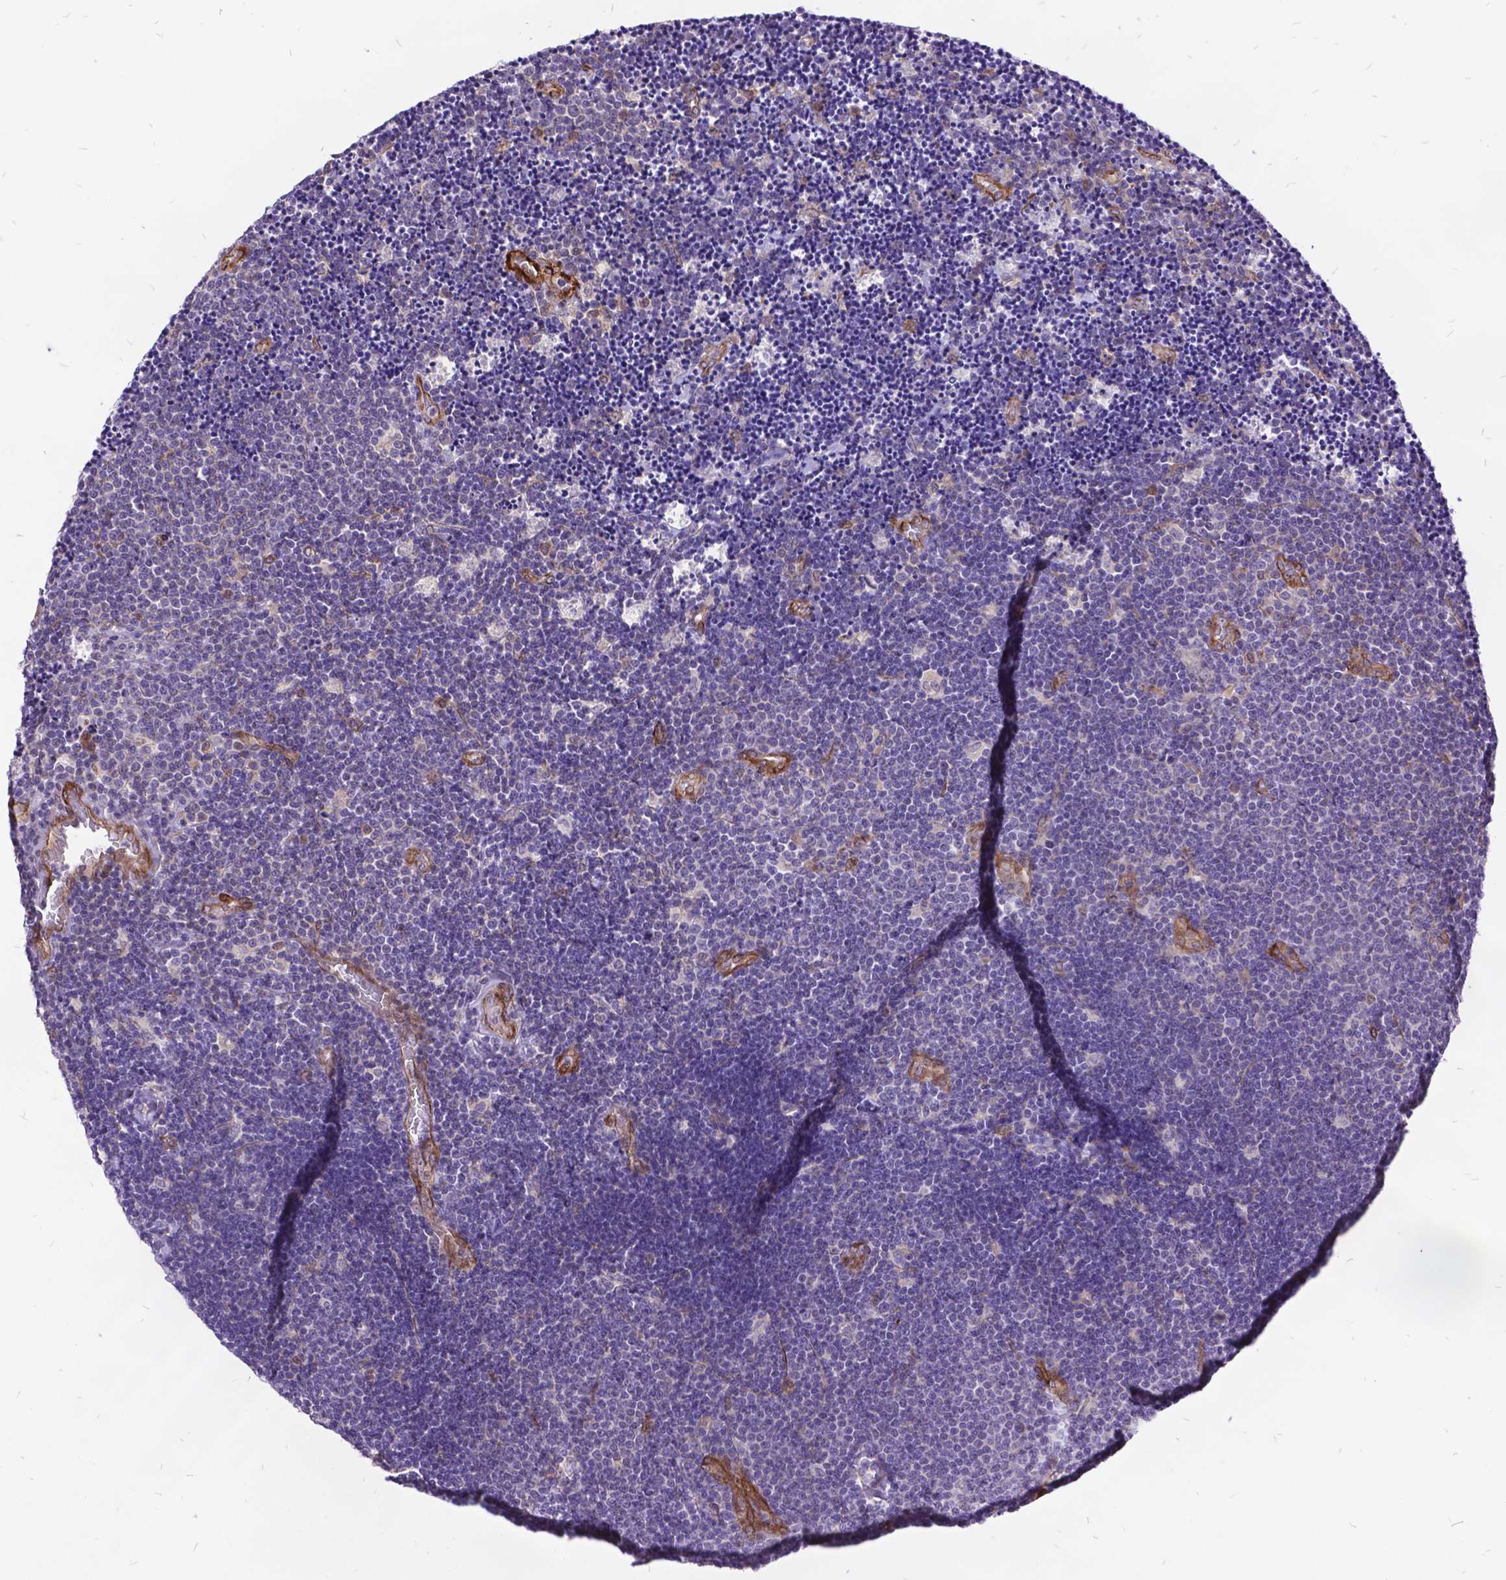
{"staining": {"intensity": "negative", "quantity": "none", "location": "none"}, "tissue": "lymphoma", "cell_type": "Tumor cells", "image_type": "cancer", "snomed": [{"axis": "morphology", "description": "Malignant lymphoma, non-Hodgkin's type, Low grade"}, {"axis": "topography", "description": "Brain"}], "caption": "Immunohistochemical staining of lymphoma exhibits no significant expression in tumor cells. Brightfield microscopy of immunohistochemistry (IHC) stained with DAB (3,3'-diaminobenzidine) (brown) and hematoxylin (blue), captured at high magnification.", "gene": "GRB7", "patient": {"sex": "female", "age": 66}}